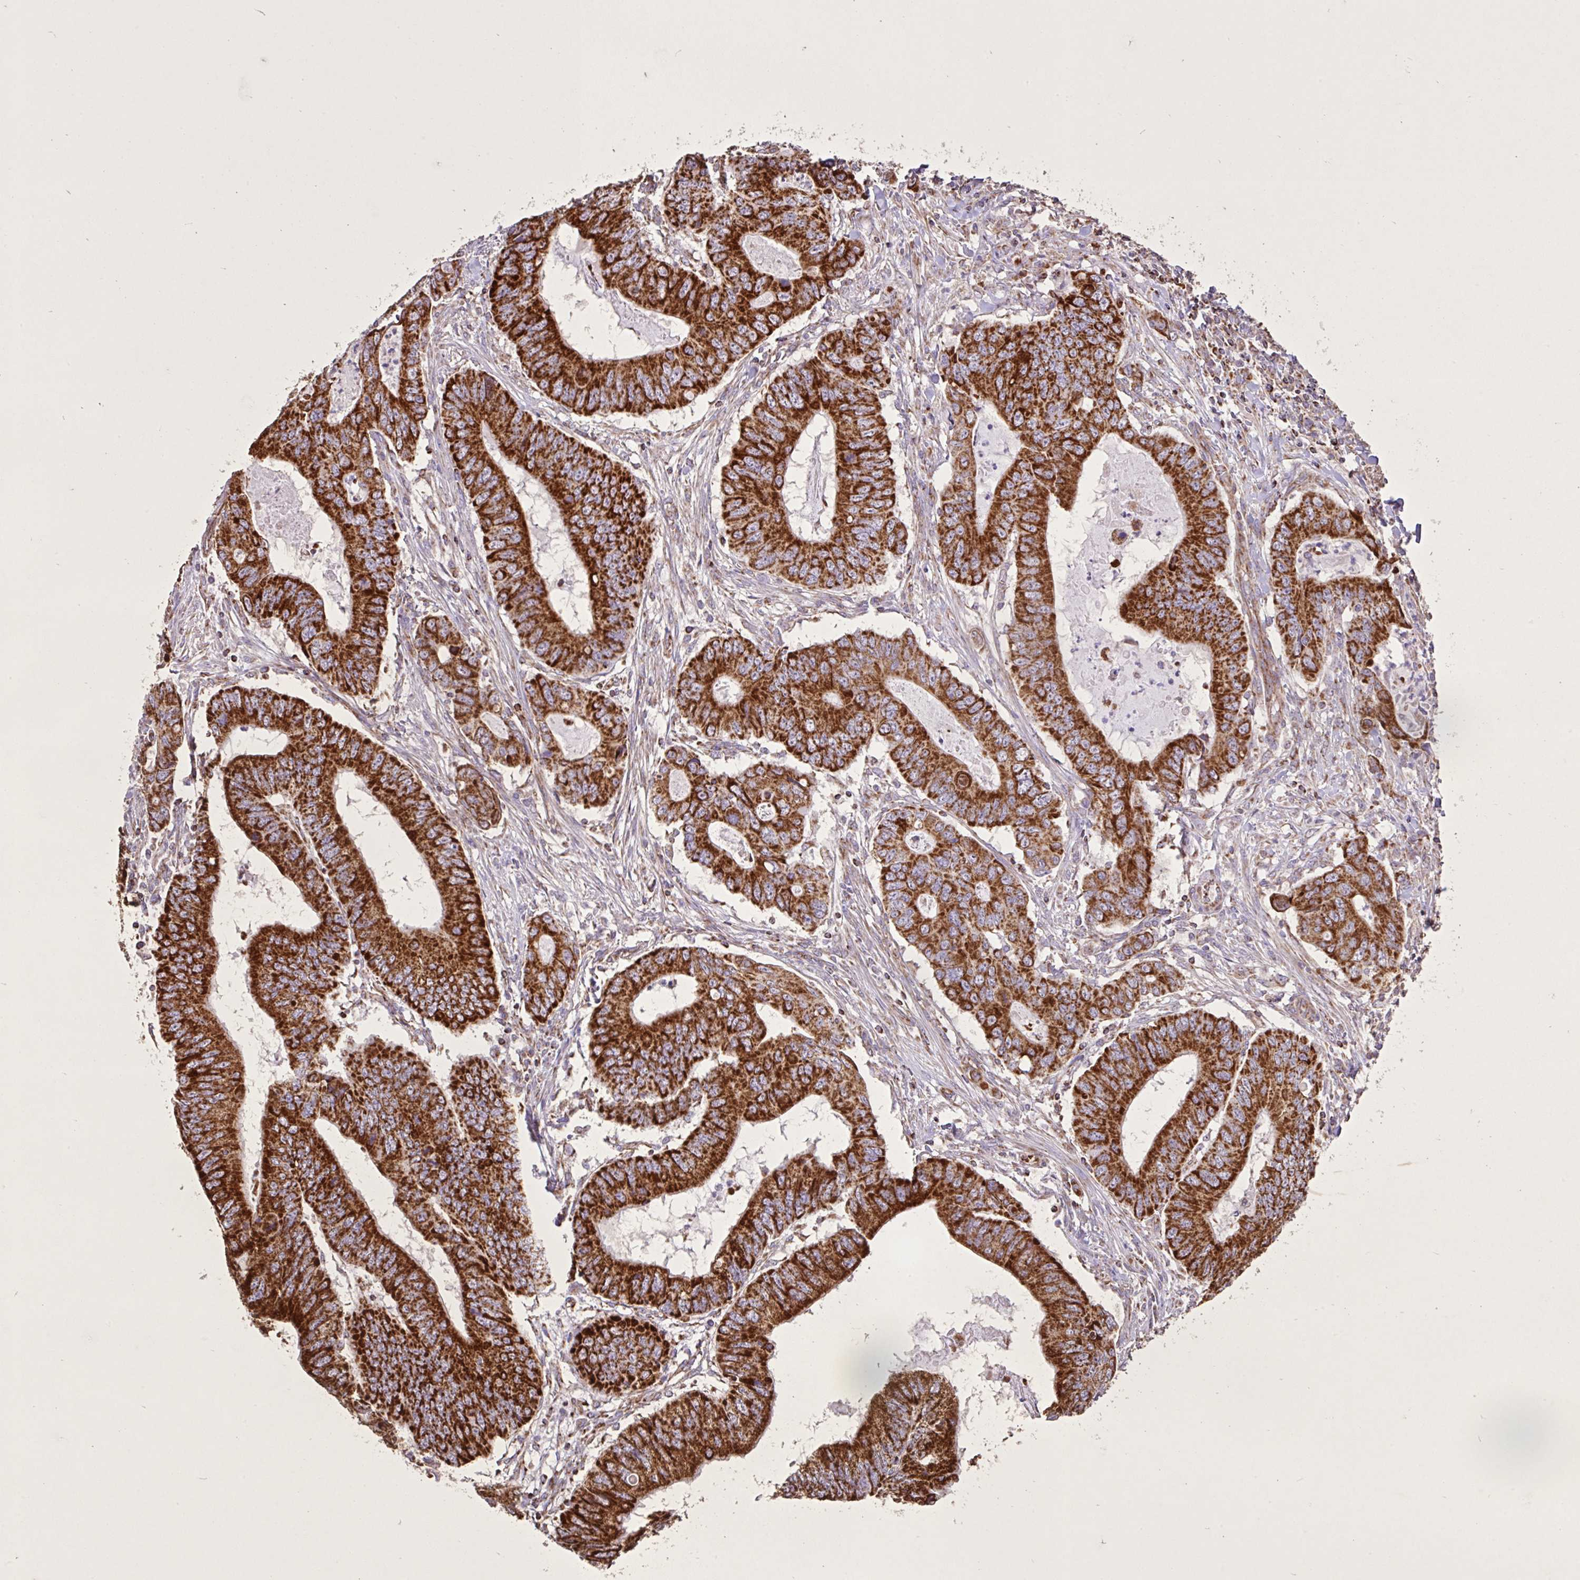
{"staining": {"intensity": "strong", "quantity": ">75%", "location": "cytoplasmic/membranous"}, "tissue": "colorectal cancer", "cell_type": "Tumor cells", "image_type": "cancer", "snomed": [{"axis": "morphology", "description": "Adenocarcinoma, NOS"}, {"axis": "topography", "description": "Colon"}], "caption": "Protein staining exhibits strong cytoplasmic/membranous staining in about >75% of tumor cells in colorectal cancer (adenocarcinoma).", "gene": "AGK", "patient": {"sex": "male", "age": 53}}